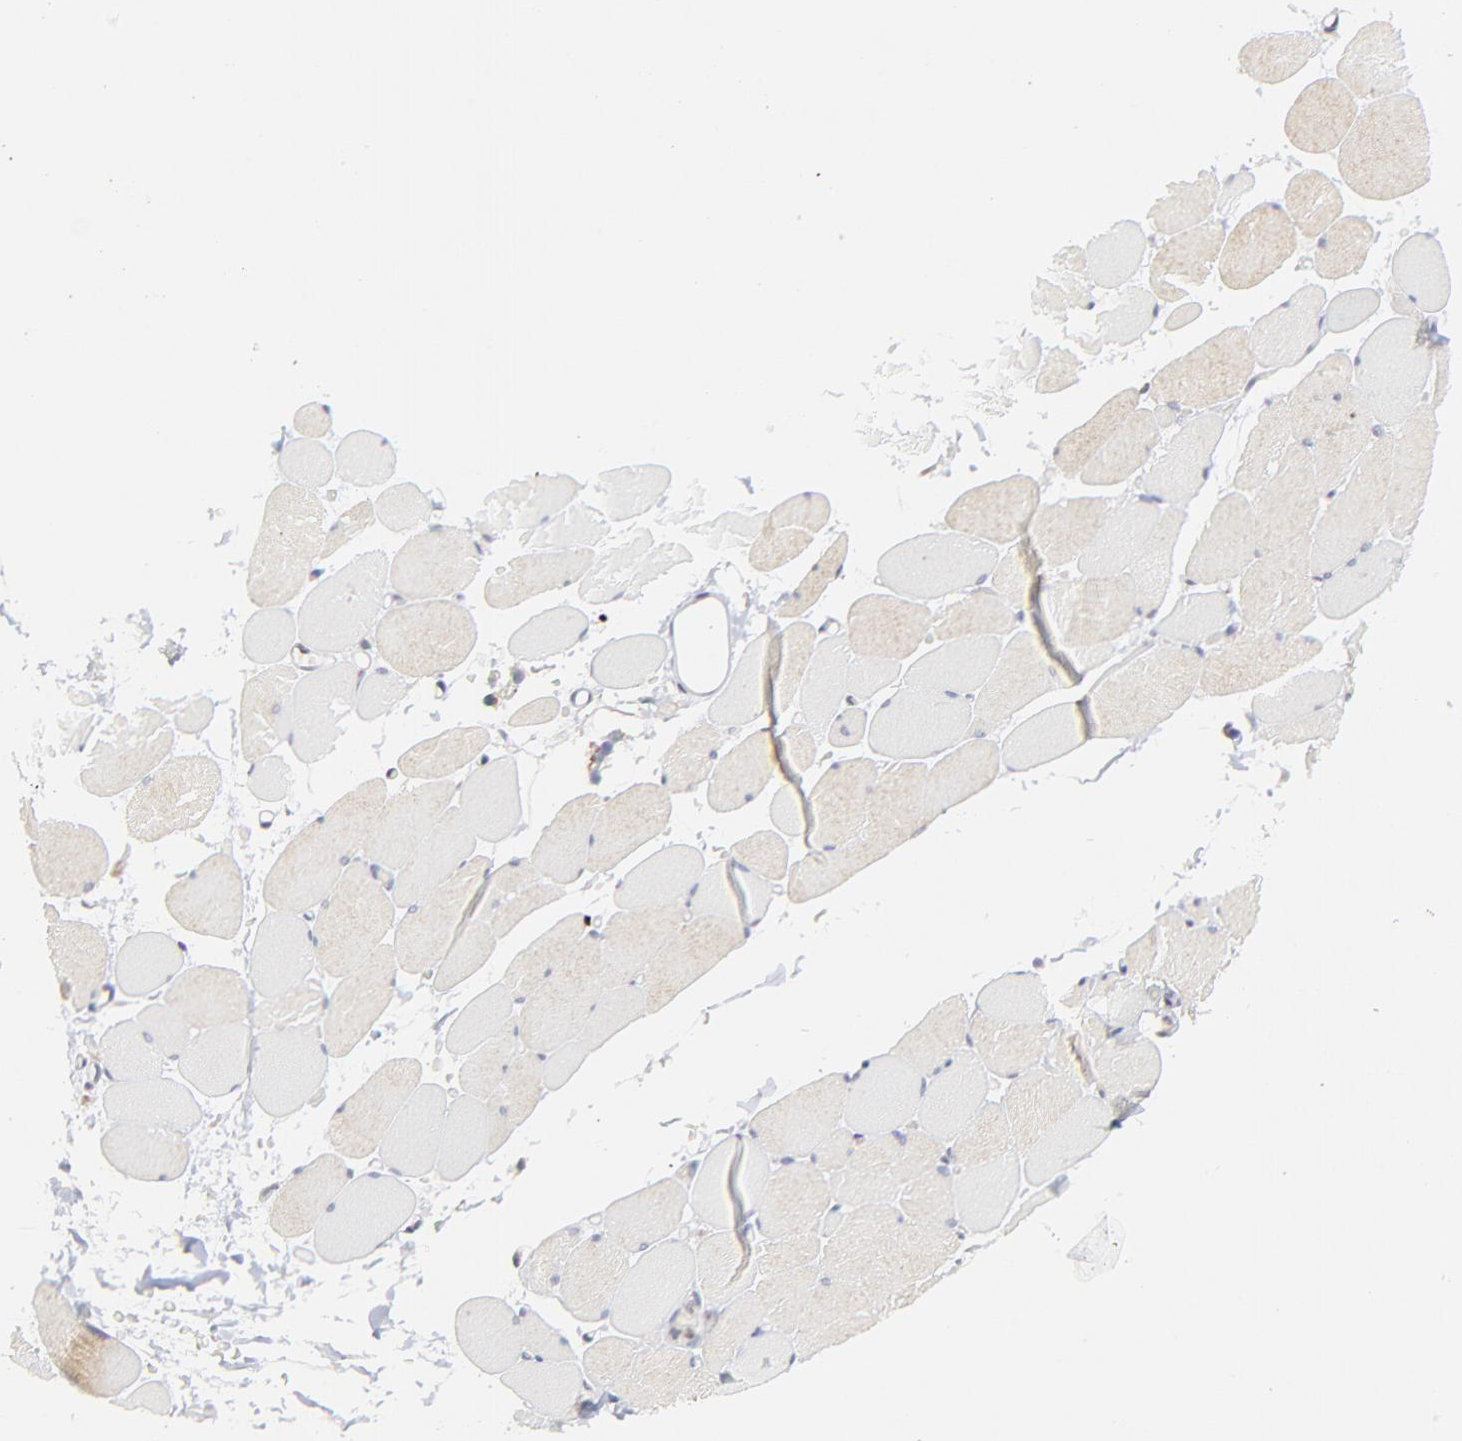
{"staining": {"intensity": "negative", "quantity": "none", "location": "none"}, "tissue": "skeletal muscle", "cell_type": "Myocytes", "image_type": "normal", "snomed": [{"axis": "morphology", "description": "Normal tissue, NOS"}, {"axis": "topography", "description": "Skeletal muscle"}, {"axis": "topography", "description": "Parathyroid gland"}], "caption": "The micrograph displays no staining of myocytes in benign skeletal muscle.", "gene": "NCAPH", "patient": {"sex": "female", "age": 37}}